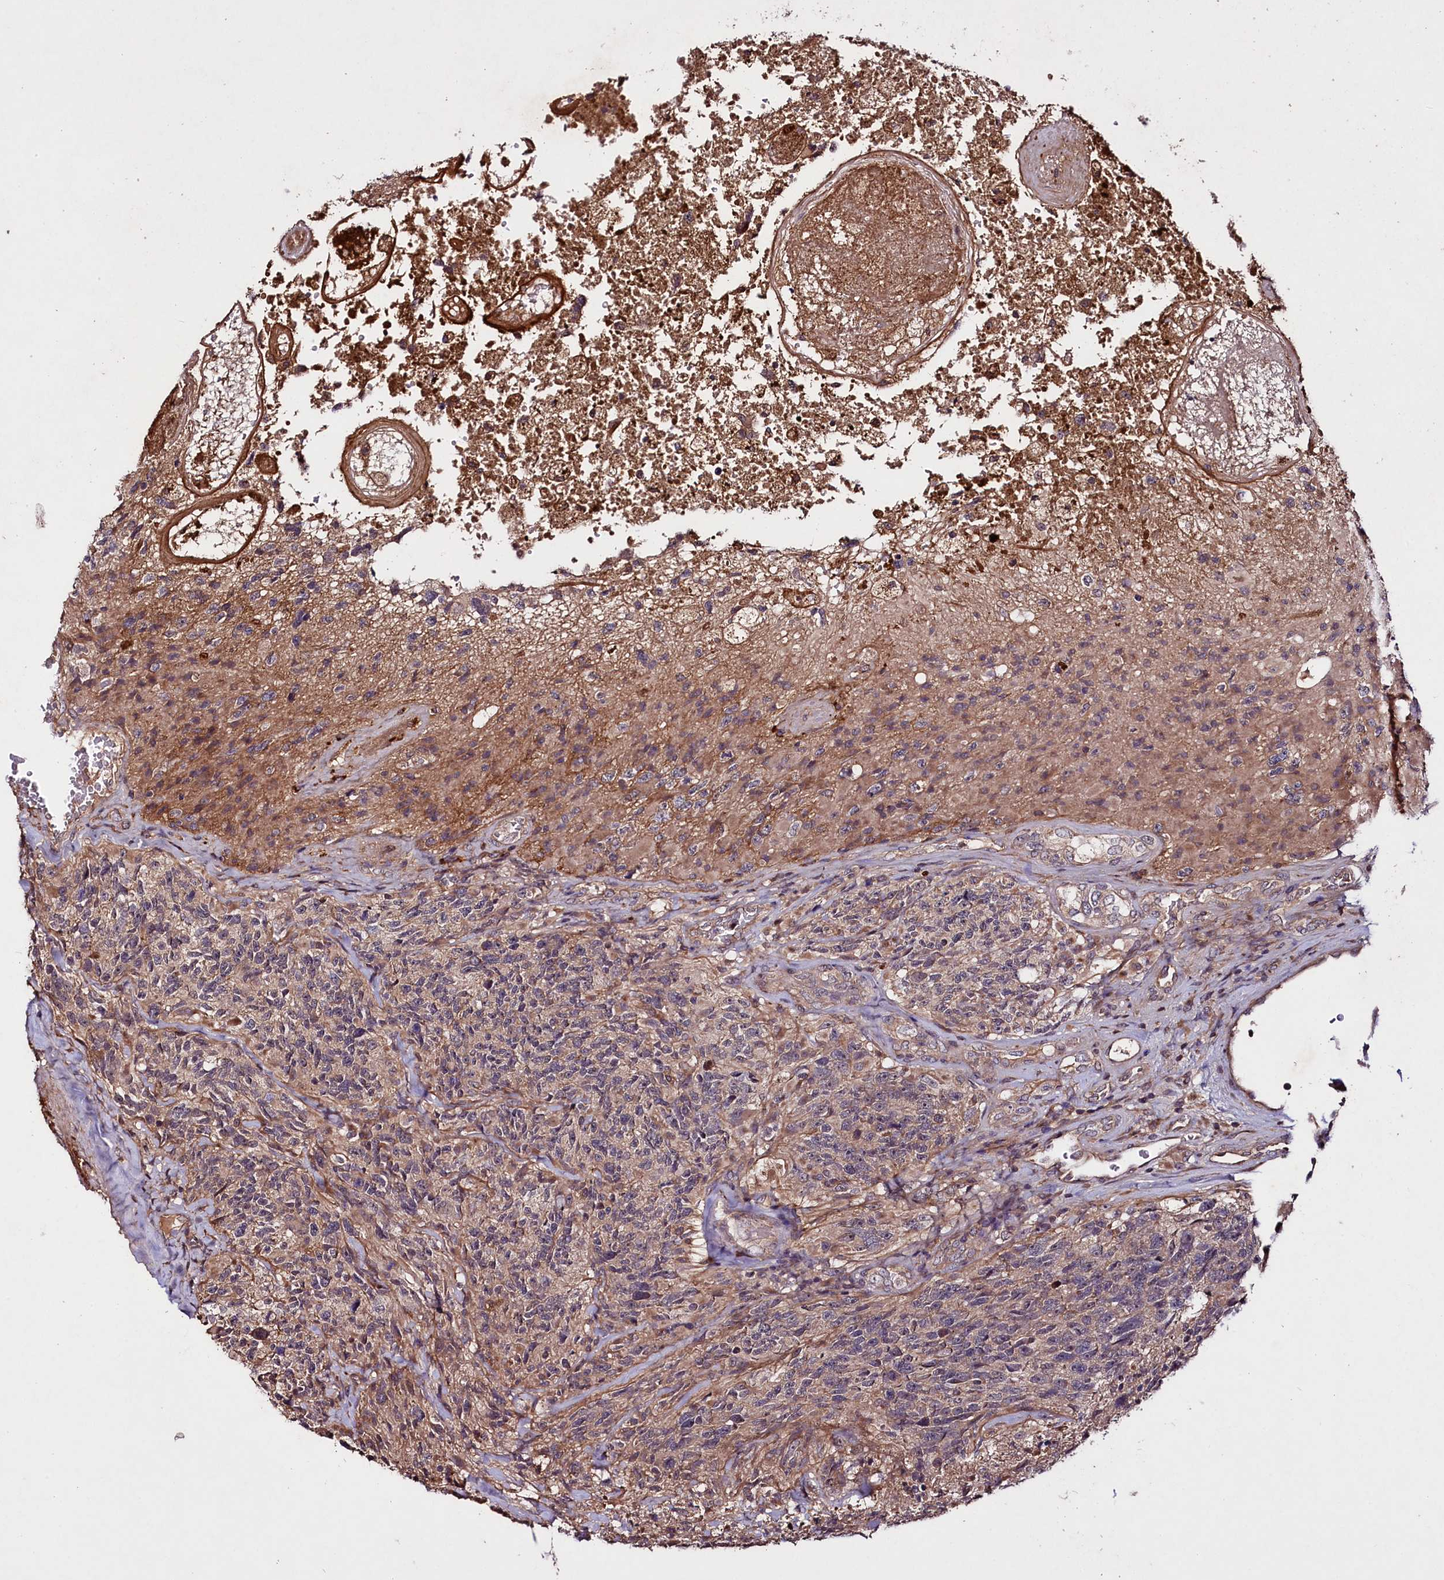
{"staining": {"intensity": "weak", "quantity": "<25%", "location": "cytoplasmic/membranous"}, "tissue": "glioma", "cell_type": "Tumor cells", "image_type": "cancer", "snomed": [{"axis": "morphology", "description": "Glioma, malignant, High grade"}, {"axis": "topography", "description": "Brain"}], "caption": "The histopathology image exhibits no staining of tumor cells in glioma.", "gene": "TNPO3", "patient": {"sex": "male", "age": 76}}